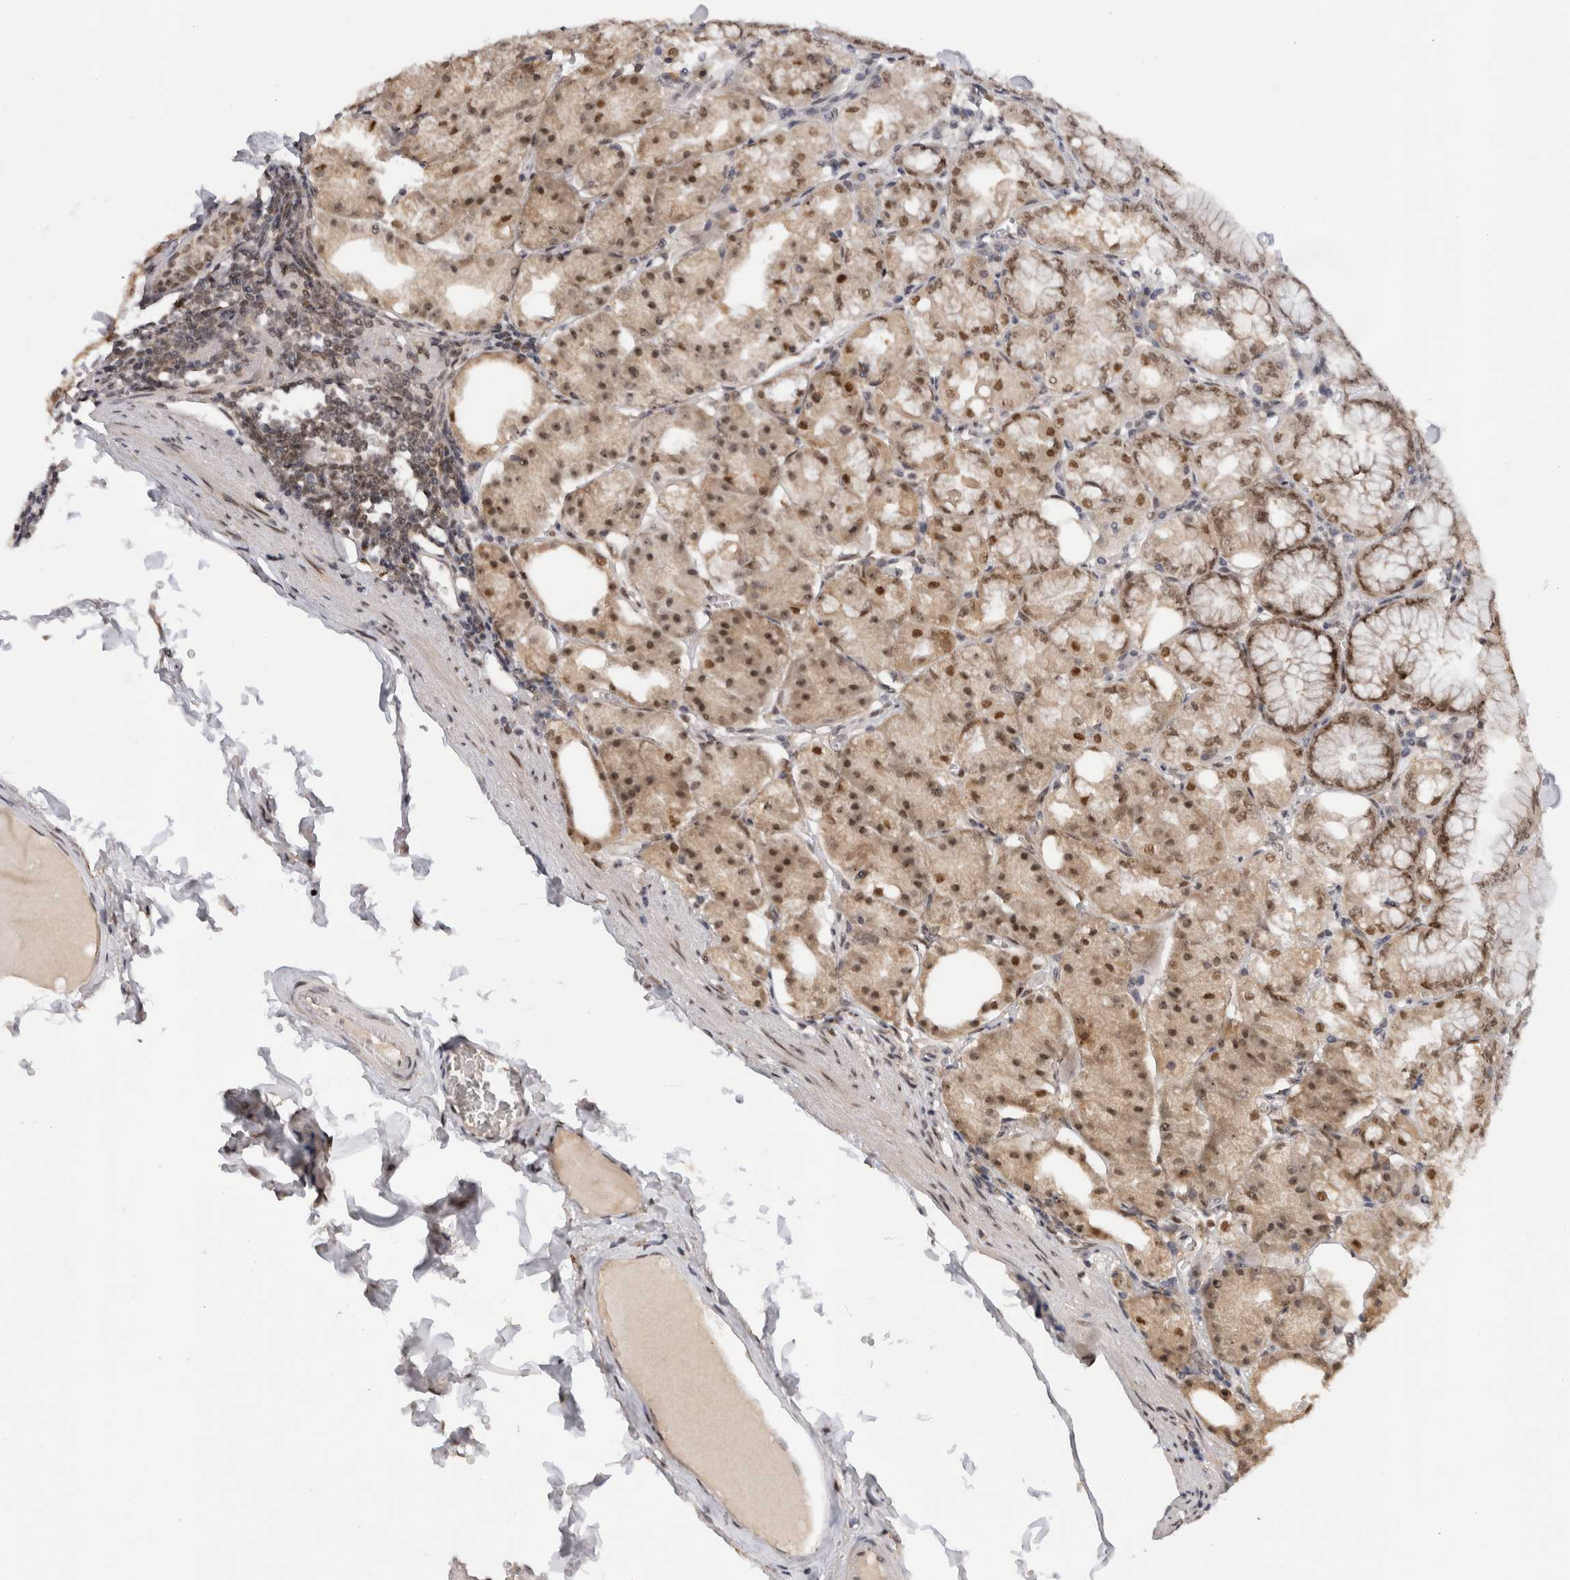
{"staining": {"intensity": "moderate", "quantity": ">75%", "location": "cytoplasmic/membranous,nuclear"}, "tissue": "stomach", "cell_type": "Glandular cells", "image_type": "normal", "snomed": [{"axis": "morphology", "description": "Normal tissue, NOS"}, {"axis": "topography", "description": "Stomach, lower"}], "caption": "An image of human stomach stained for a protein demonstrates moderate cytoplasmic/membranous,nuclear brown staining in glandular cells.", "gene": "ZNF521", "patient": {"sex": "male", "age": 71}}